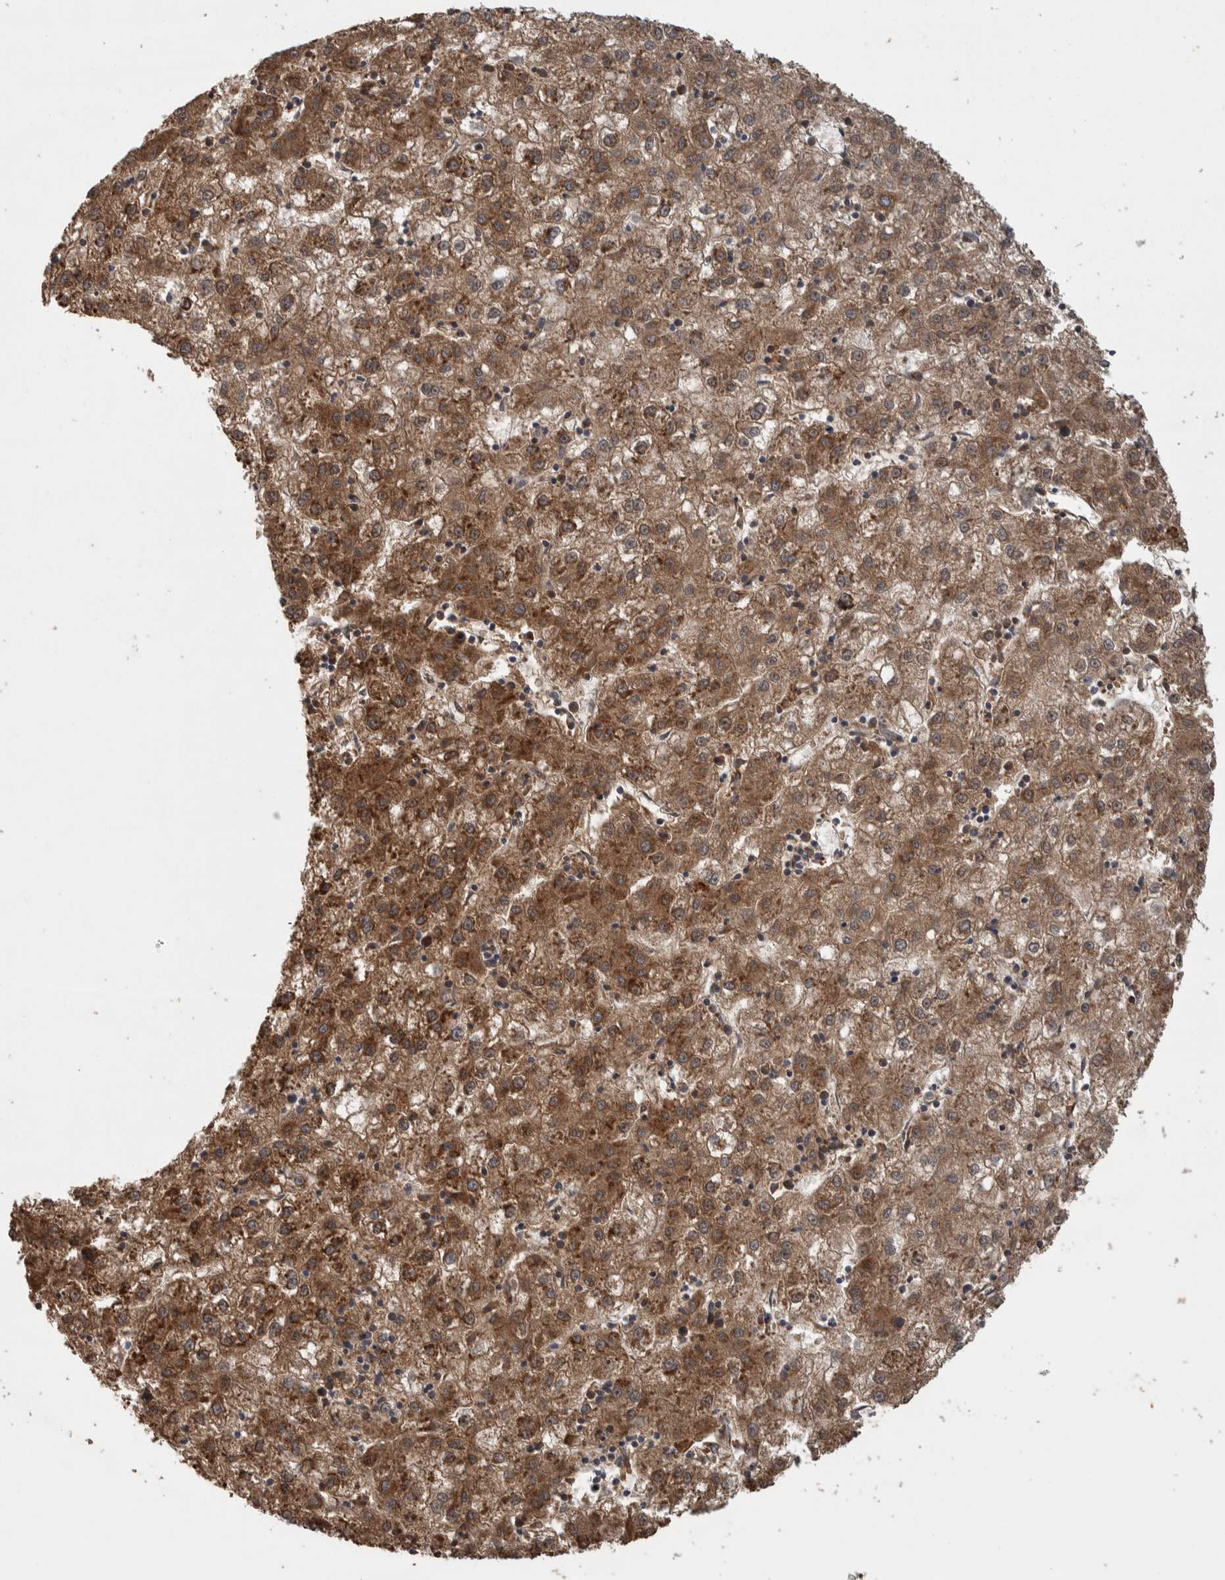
{"staining": {"intensity": "strong", "quantity": ">75%", "location": "cytoplasmic/membranous"}, "tissue": "liver cancer", "cell_type": "Tumor cells", "image_type": "cancer", "snomed": [{"axis": "morphology", "description": "Carcinoma, Hepatocellular, NOS"}, {"axis": "topography", "description": "Liver"}], "caption": "The micrograph displays immunohistochemical staining of hepatocellular carcinoma (liver). There is strong cytoplasmic/membranous staining is appreciated in about >75% of tumor cells.", "gene": "ERAL1", "patient": {"sex": "male", "age": 72}}